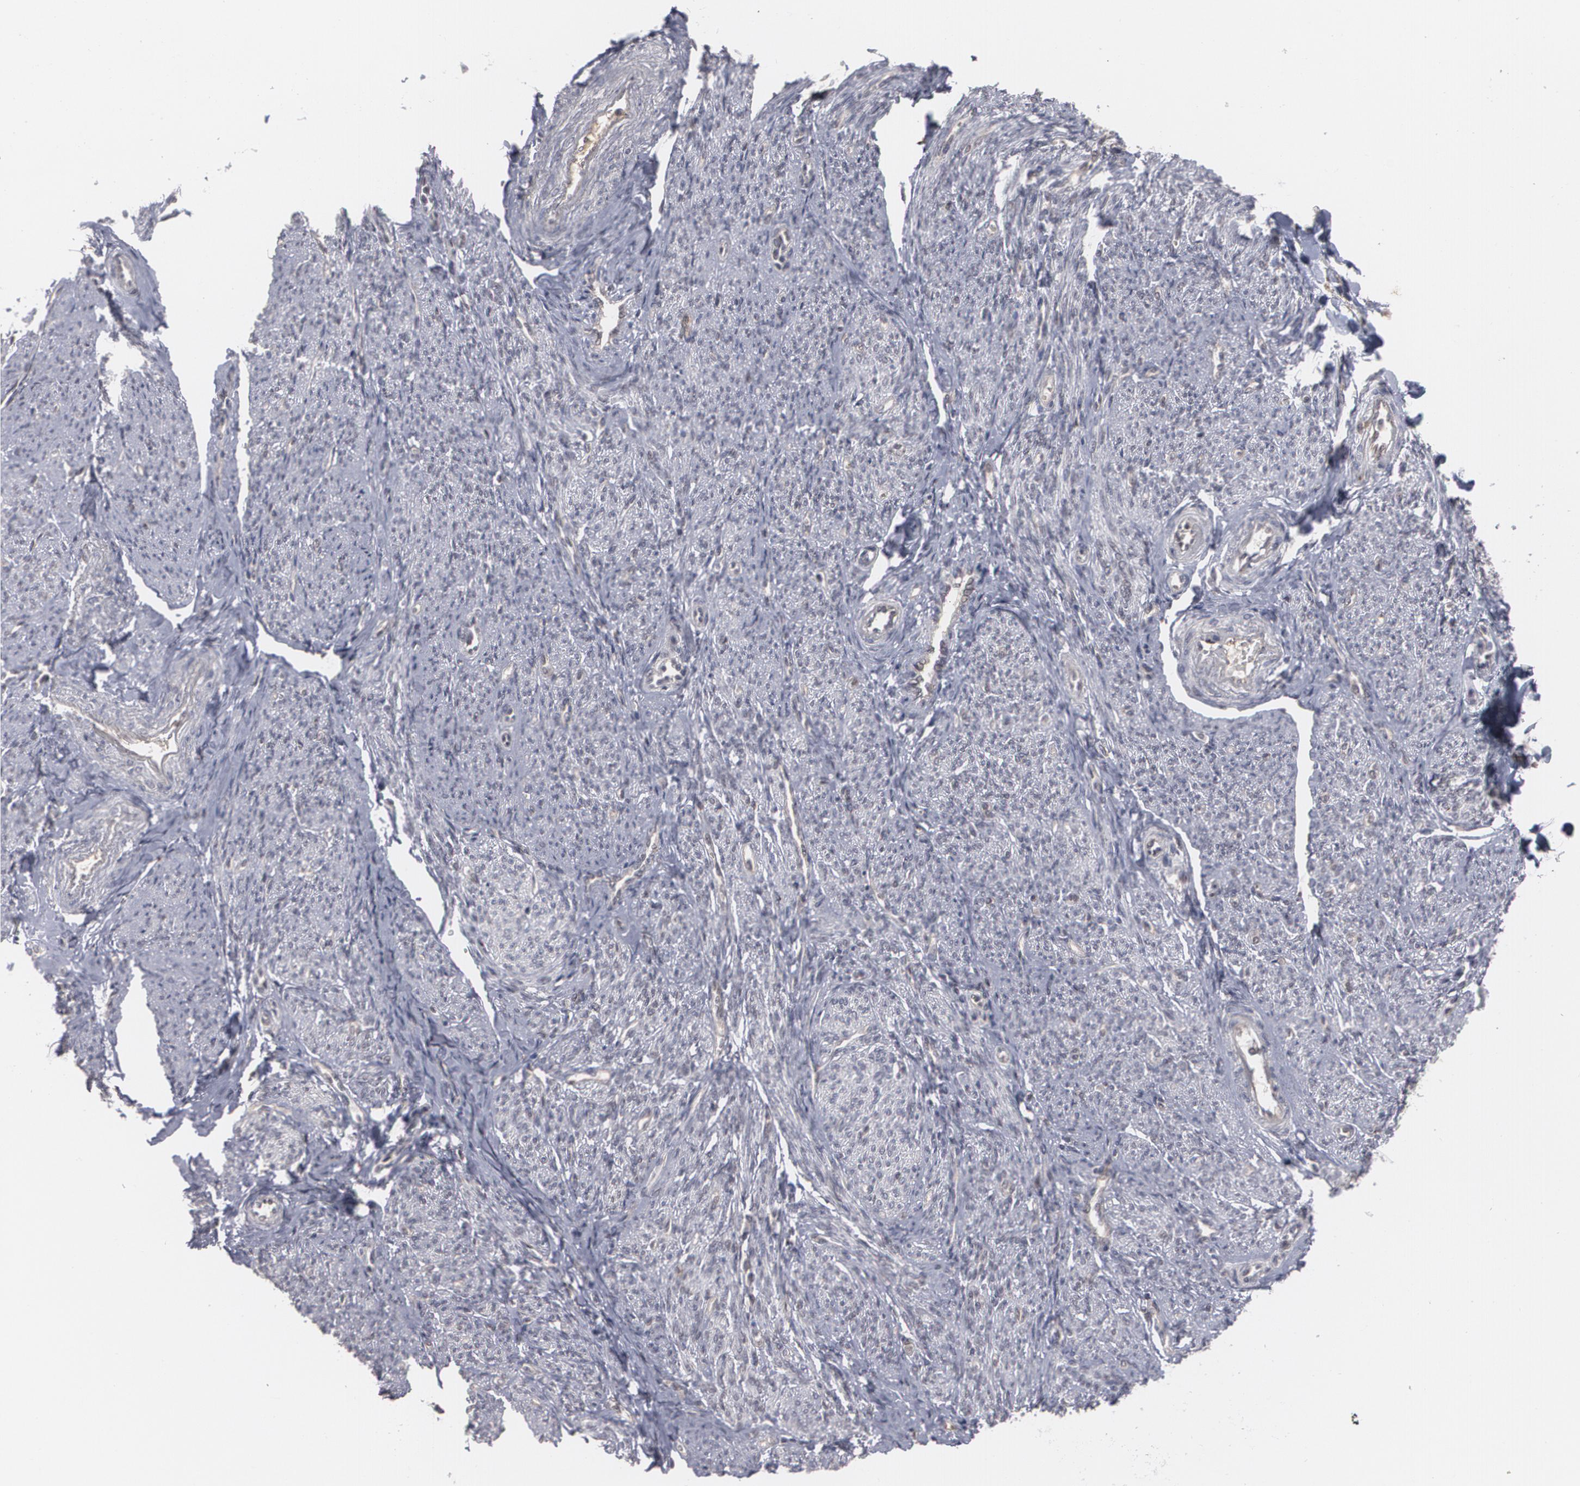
{"staining": {"intensity": "moderate", "quantity": "25%-75%", "location": "nuclear"}, "tissue": "smooth muscle", "cell_type": "Smooth muscle cells", "image_type": "normal", "snomed": [{"axis": "morphology", "description": "Normal tissue, NOS"}, {"axis": "topography", "description": "Cervix"}, {"axis": "topography", "description": "Endometrium"}], "caption": "Brown immunohistochemical staining in benign human smooth muscle exhibits moderate nuclear positivity in about 25%-75% of smooth muscle cells.", "gene": "INTS6L", "patient": {"sex": "female", "age": 65}}